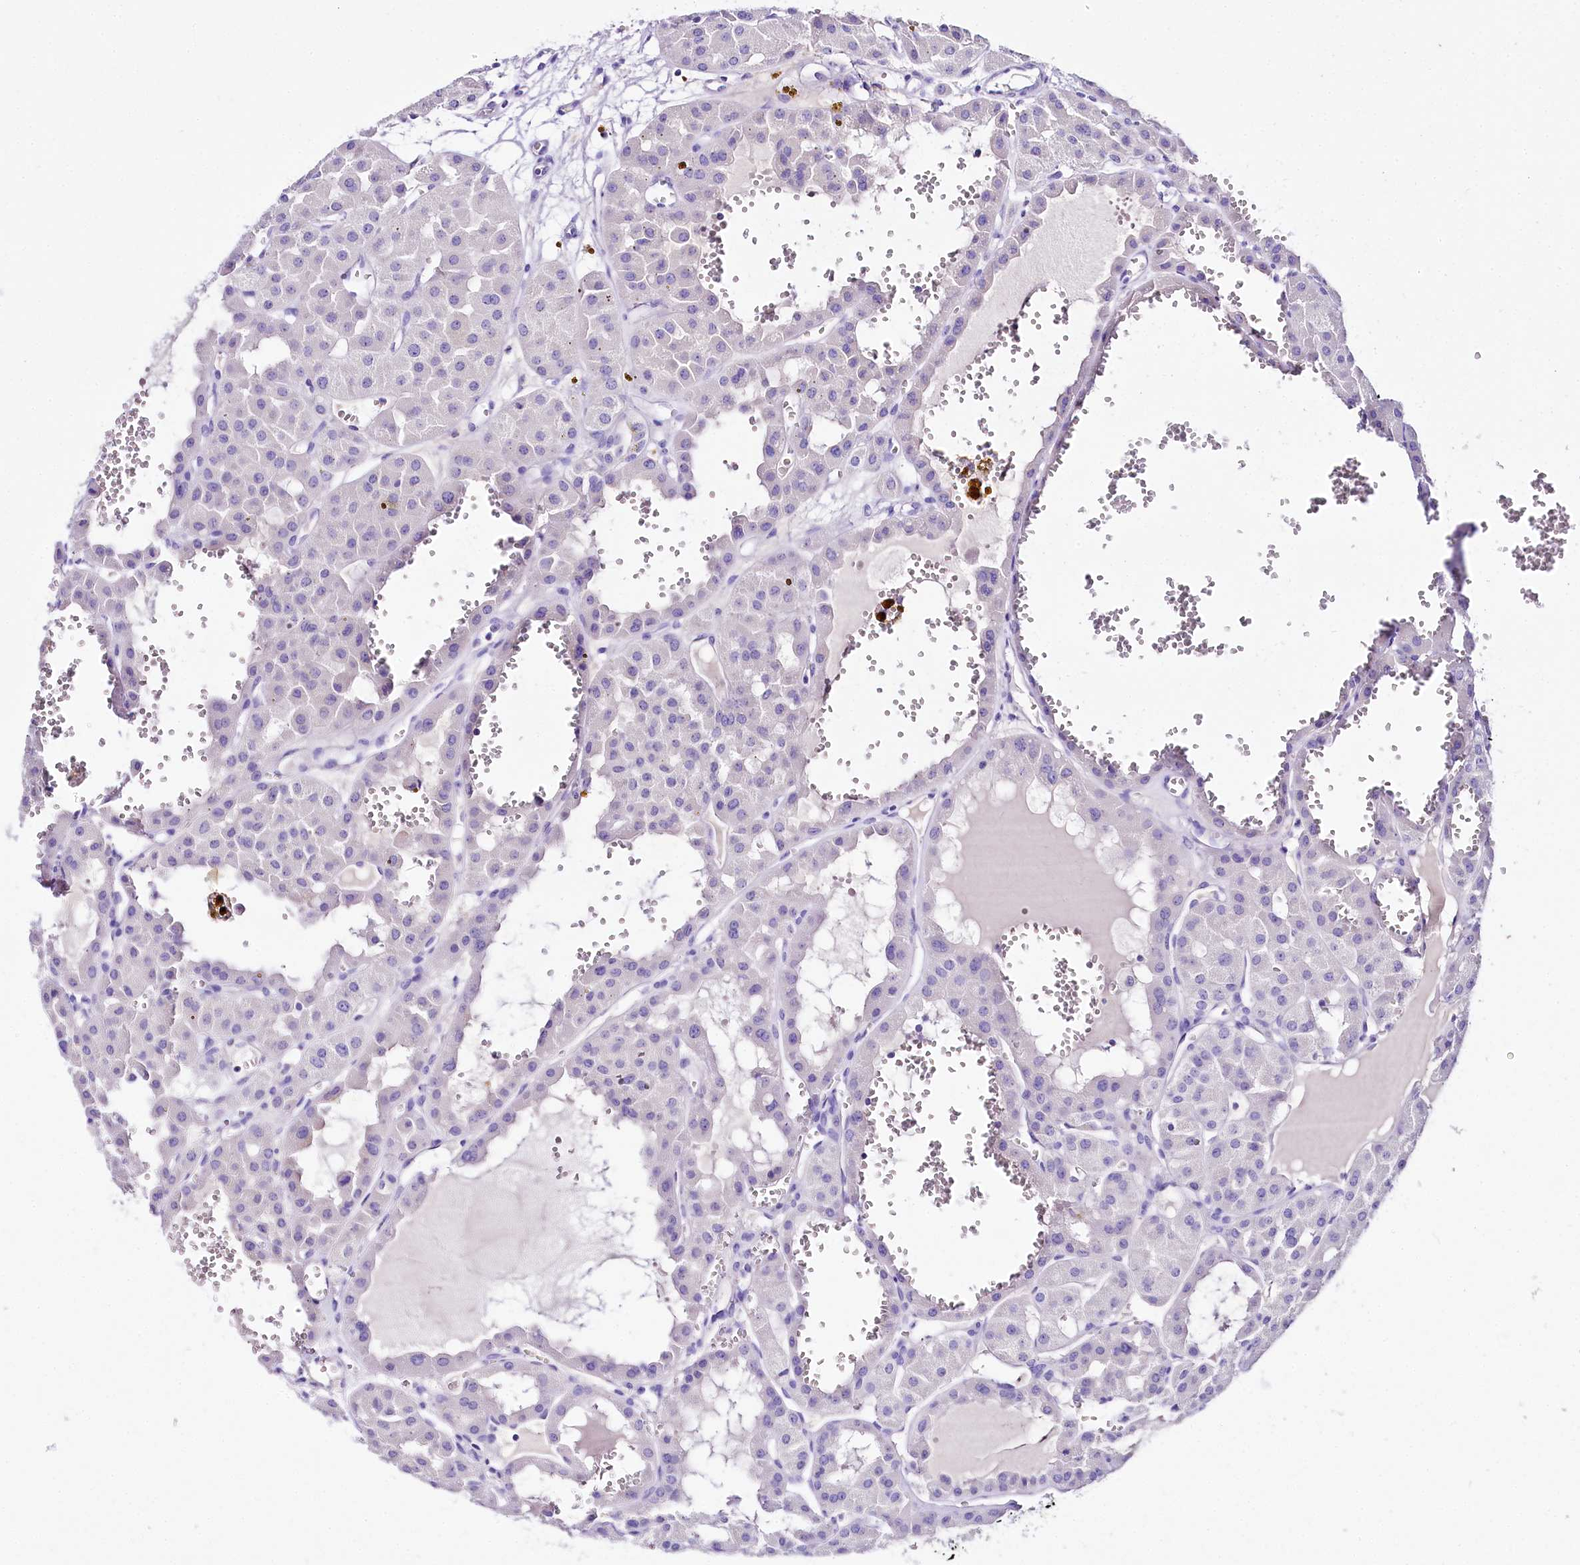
{"staining": {"intensity": "negative", "quantity": "none", "location": "none"}, "tissue": "renal cancer", "cell_type": "Tumor cells", "image_type": "cancer", "snomed": [{"axis": "morphology", "description": "Carcinoma, NOS"}, {"axis": "topography", "description": "Kidney"}], "caption": "Histopathology image shows no protein positivity in tumor cells of renal cancer tissue.", "gene": "A2ML1", "patient": {"sex": "female", "age": 75}}